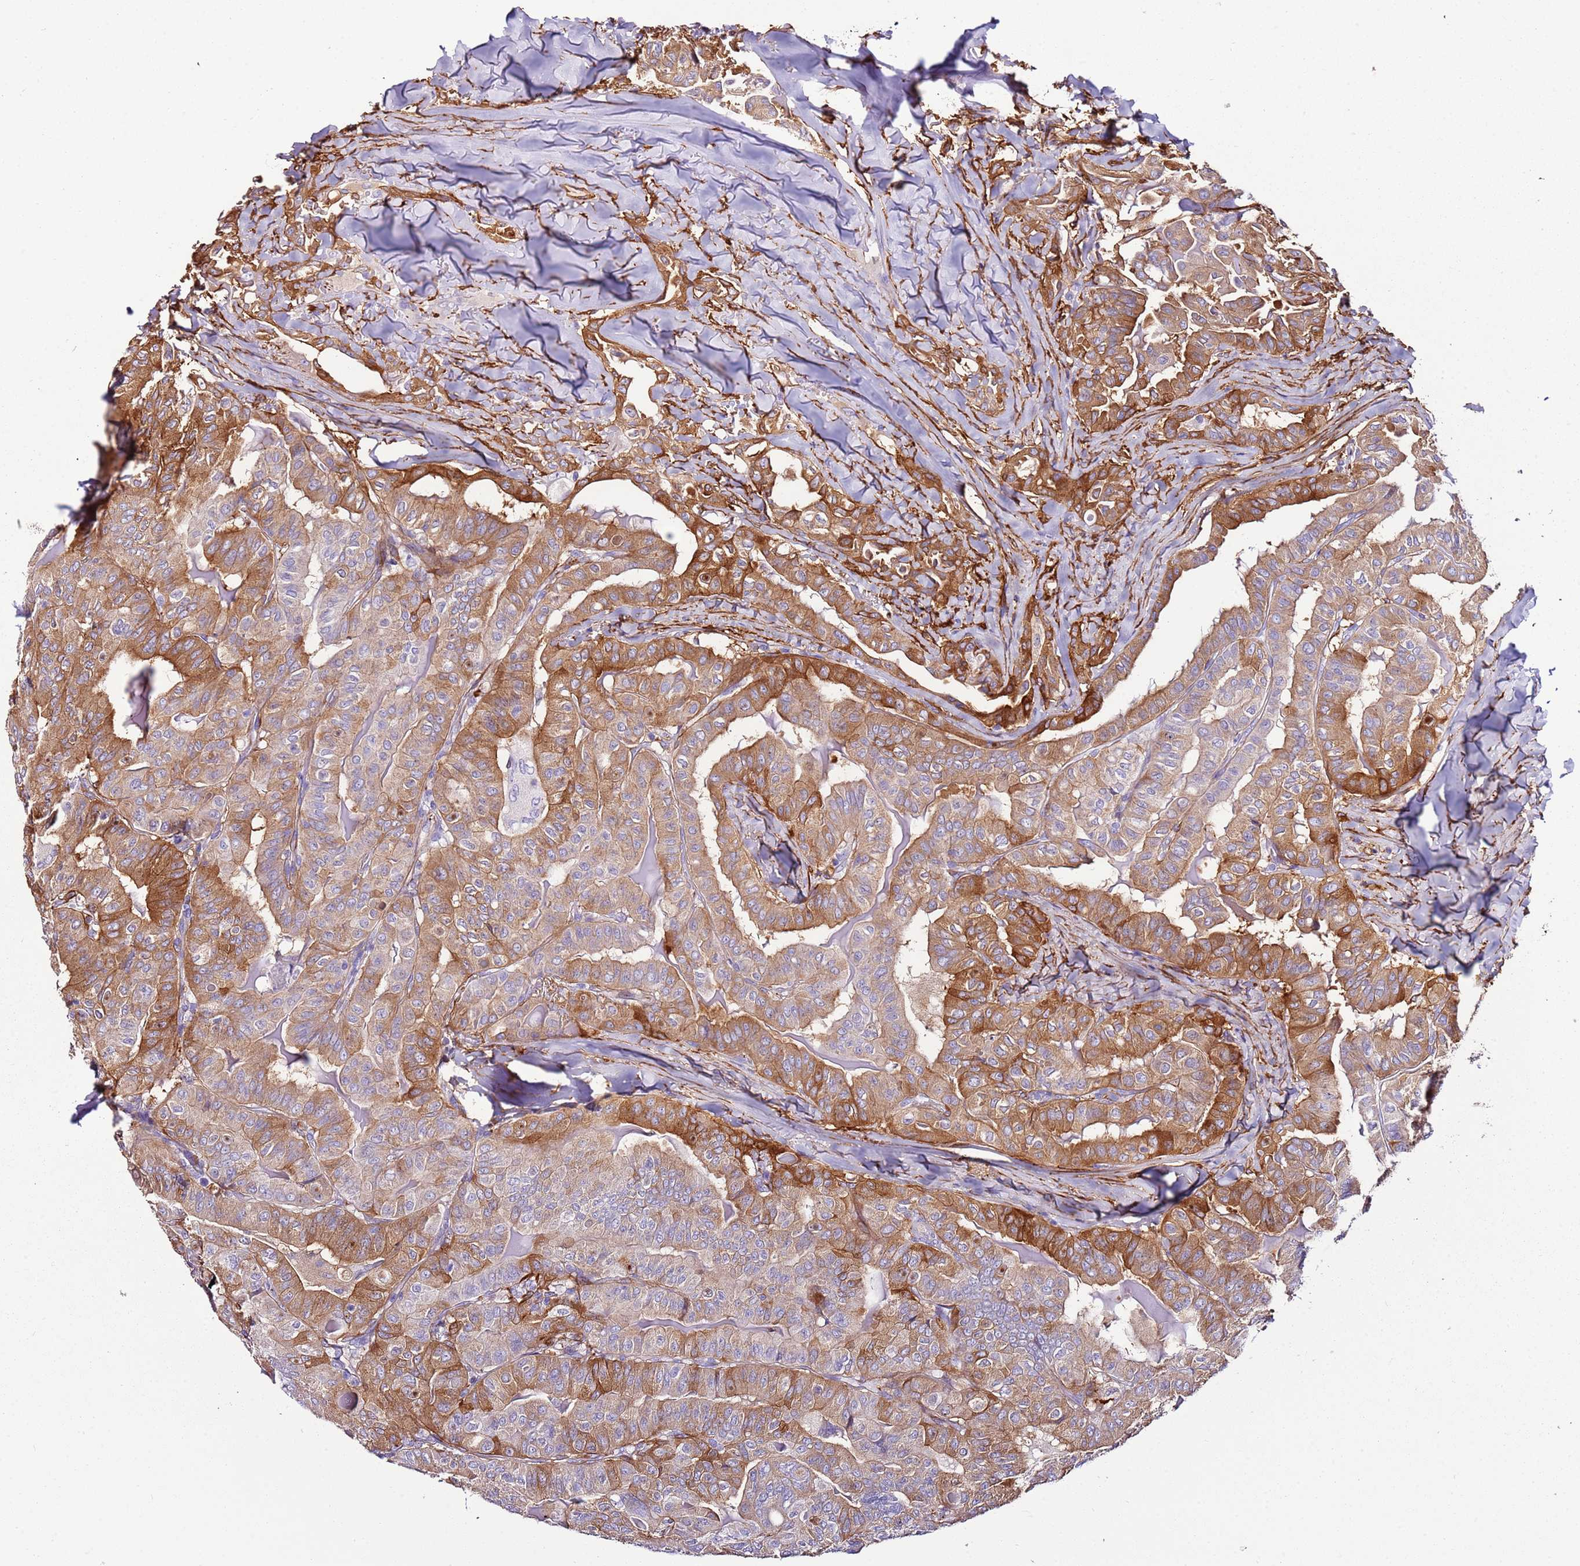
{"staining": {"intensity": "moderate", "quantity": "25%-75%", "location": "cytoplasmic/membranous"}, "tissue": "thyroid cancer", "cell_type": "Tumor cells", "image_type": "cancer", "snomed": [{"axis": "morphology", "description": "Papillary adenocarcinoma, NOS"}, {"axis": "topography", "description": "Thyroid gland"}], "caption": "IHC of thyroid cancer exhibits medium levels of moderate cytoplasmic/membranous staining in approximately 25%-75% of tumor cells.", "gene": "FAM174C", "patient": {"sex": "female", "age": 68}}